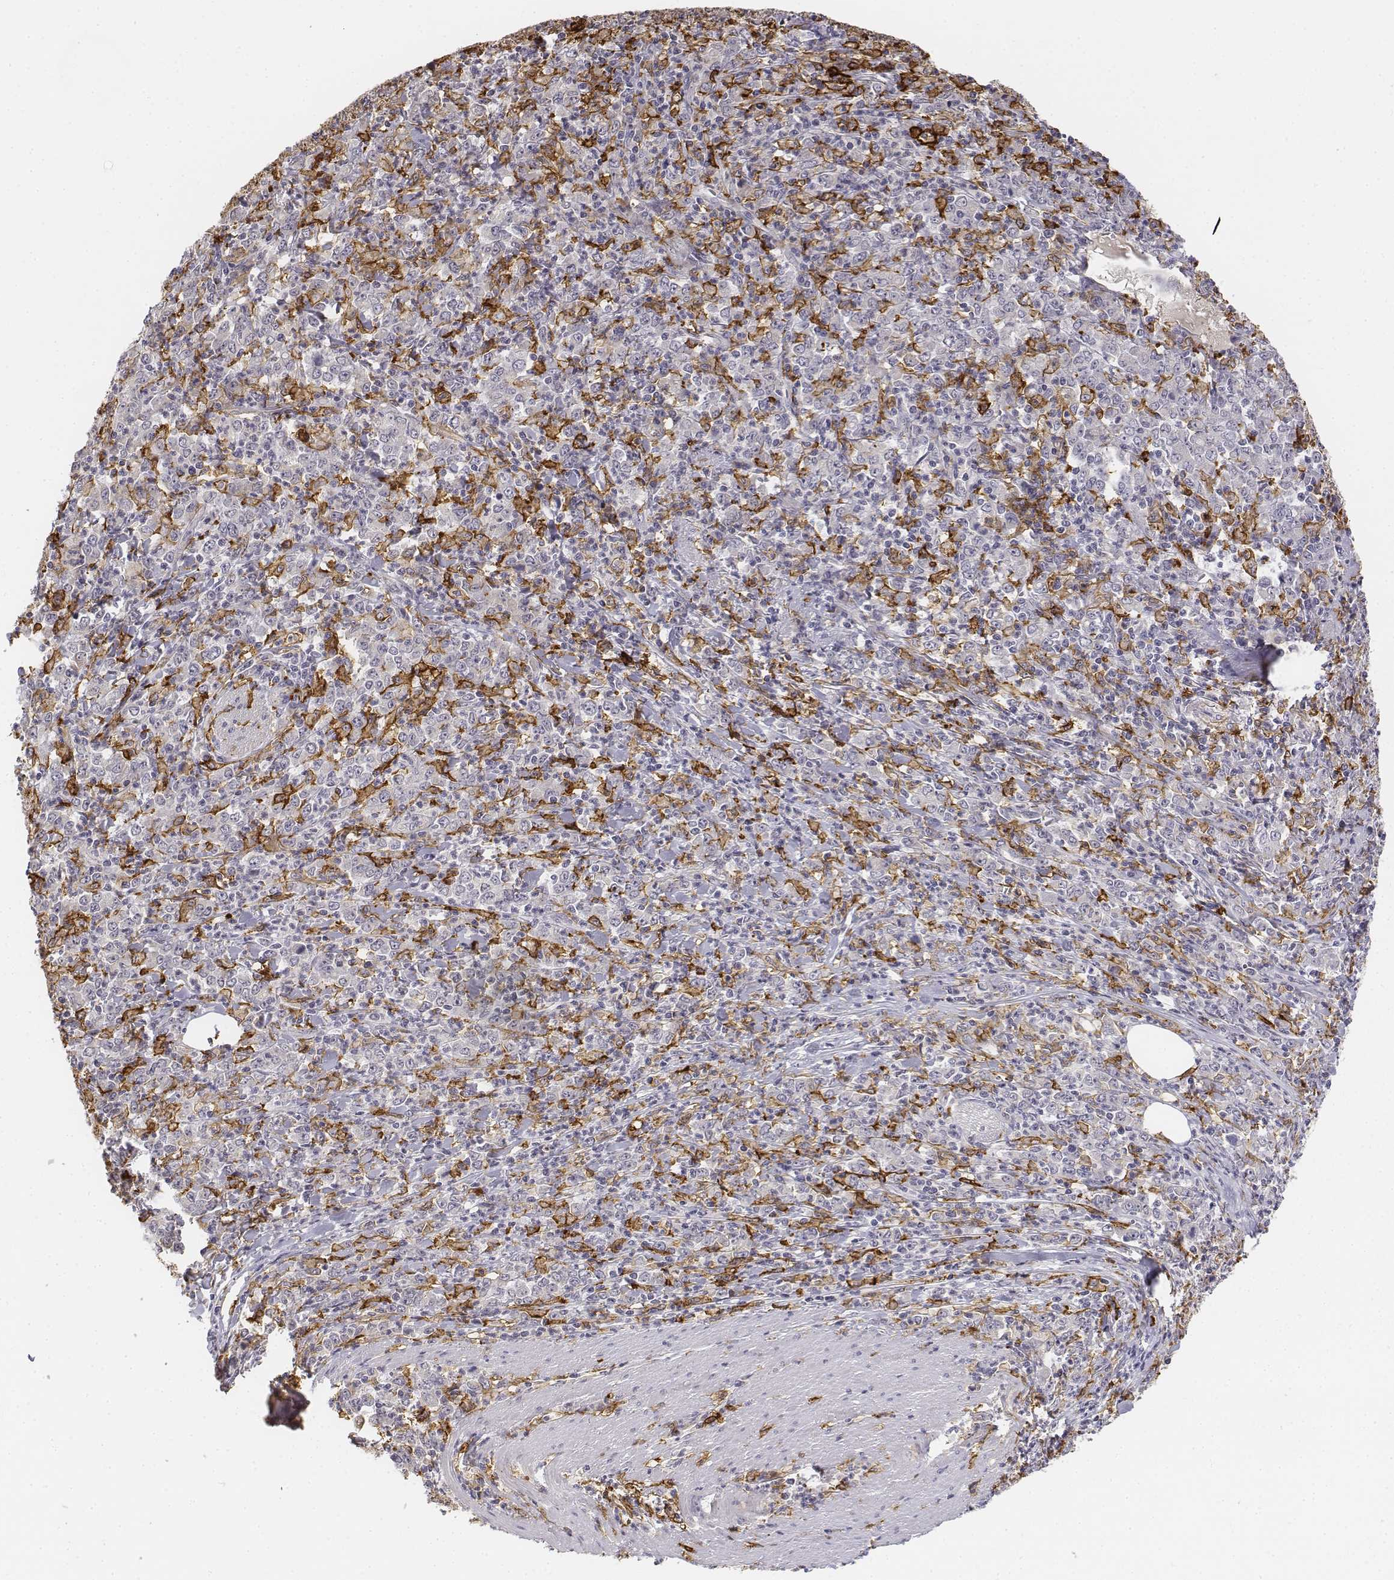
{"staining": {"intensity": "negative", "quantity": "none", "location": "none"}, "tissue": "stomach cancer", "cell_type": "Tumor cells", "image_type": "cancer", "snomed": [{"axis": "morphology", "description": "Adenocarcinoma, NOS"}, {"axis": "topography", "description": "Stomach, lower"}], "caption": "Immunohistochemical staining of adenocarcinoma (stomach) demonstrates no significant expression in tumor cells. Nuclei are stained in blue.", "gene": "CD14", "patient": {"sex": "female", "age": 71}}